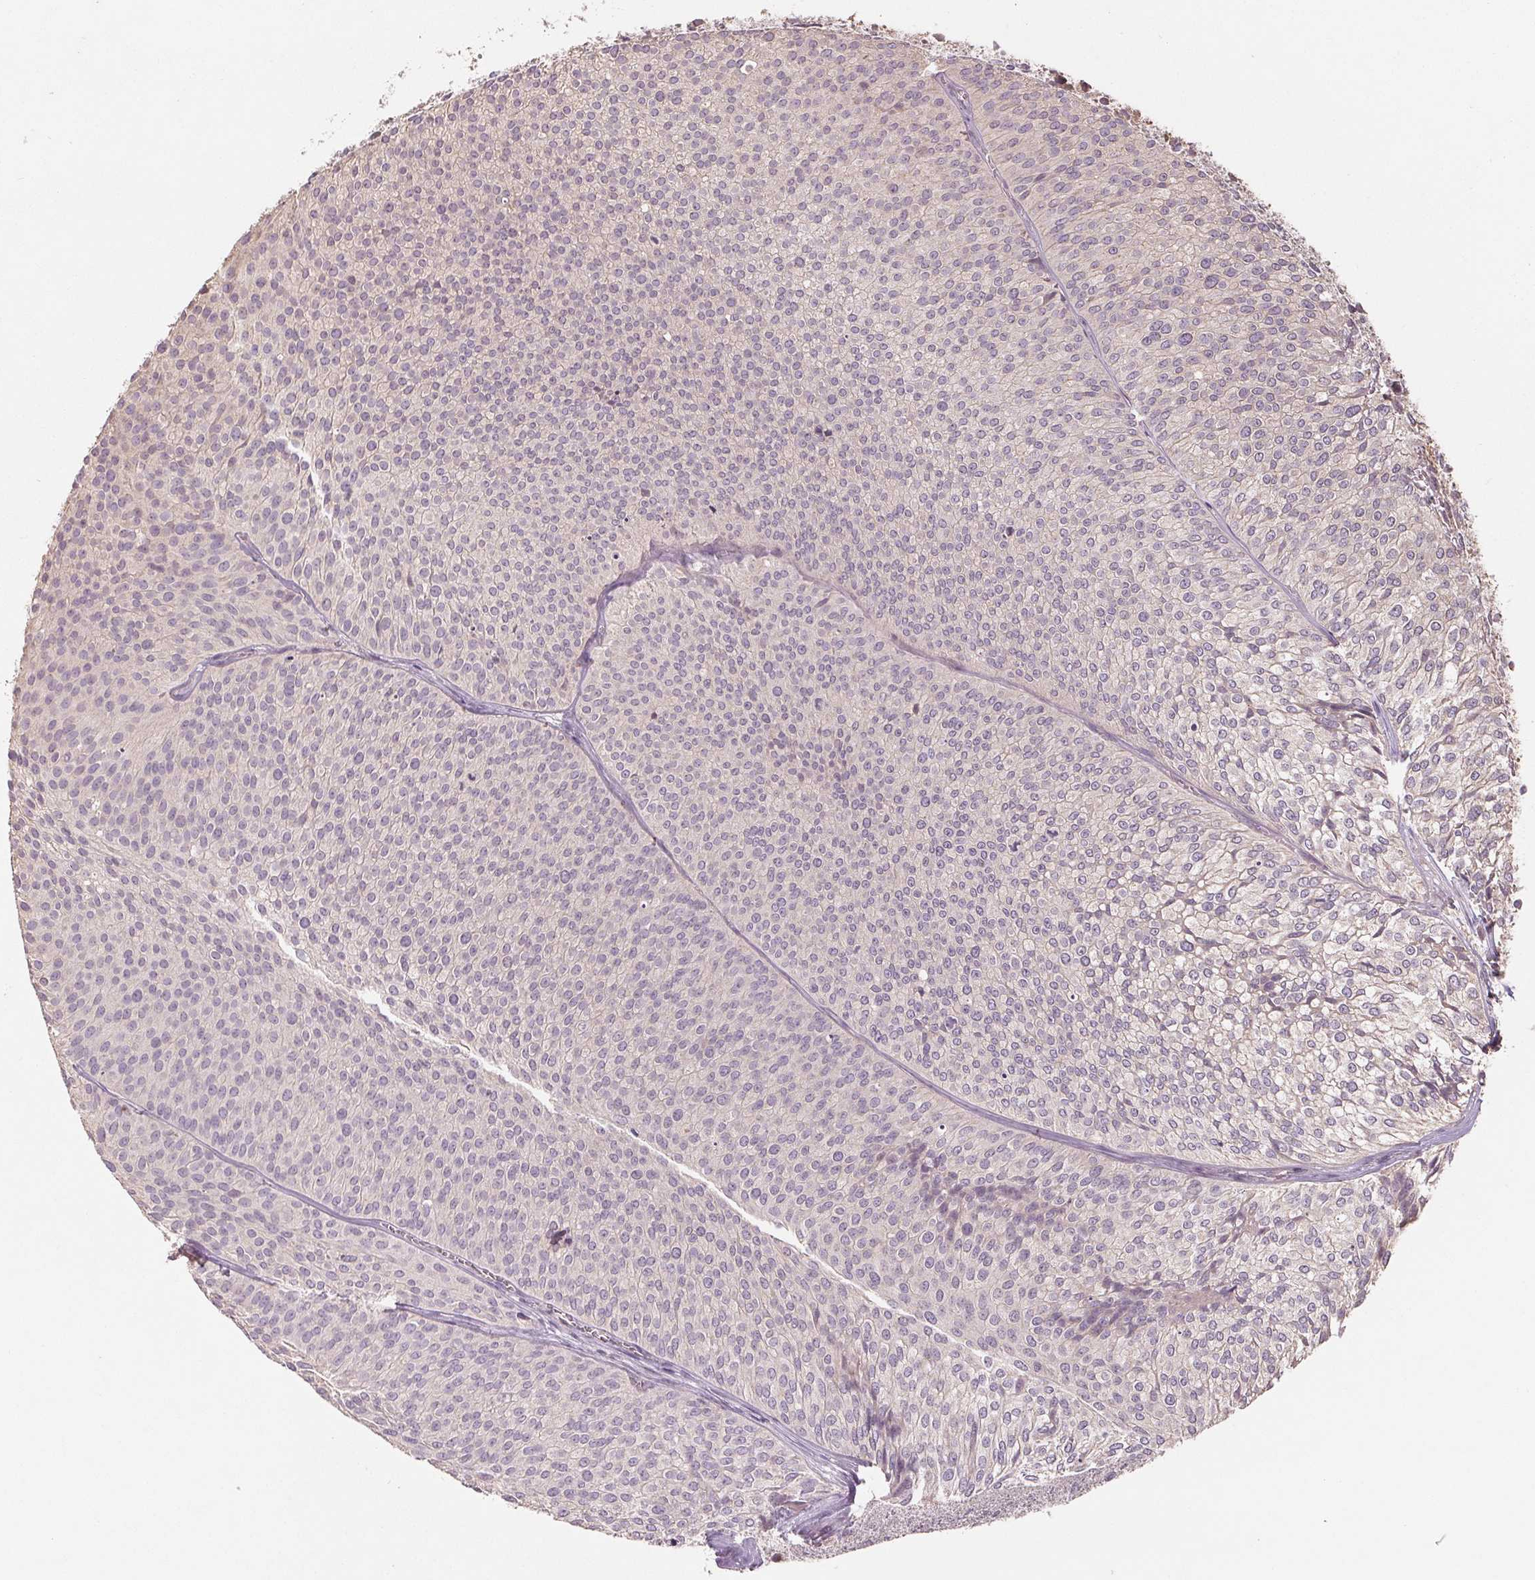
{"staining": {"intensity": "negative", "quantity": "none", "location": "none"}, "tissue": "urothelial cancer", "cell_type": "Tumor cells", "image_type": "cancer", "snomed": [{"axis": "morphology", "description": "Urothelial carcinoma, Low grade"}, {"axis": "topography", "description": "Urinary bladder"}], "caption": "Human low-grade urothelial carcinoma stained for a protein using IHC demonstrates no expression in tumor cells.", "gene": "COX14", "patient": {"sex": "male", "age": 91}}